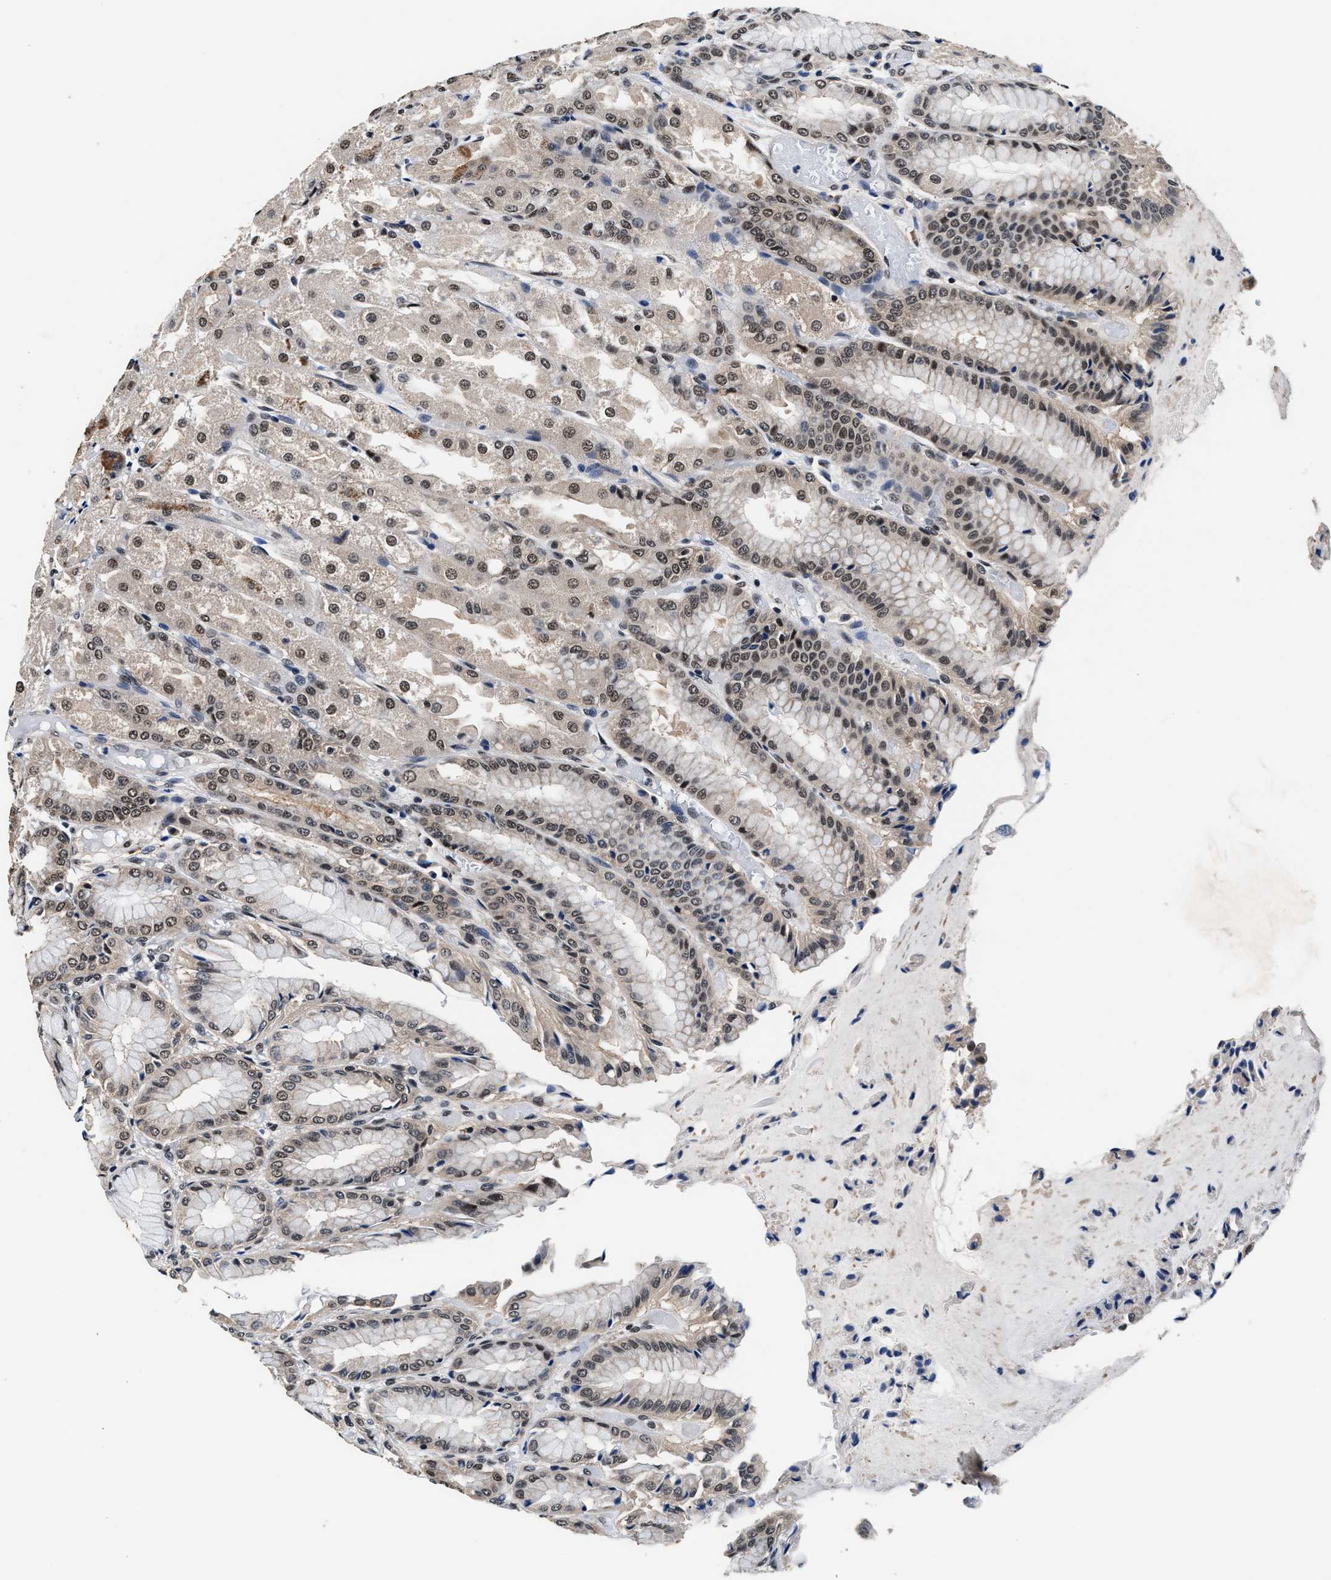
{"staining": {"intensity": "moderate", "quantity": ">75%", "location": "nuclear"}, "tissue": "stomach", "cell_type": "Glandular cells", "image_type": "normal", "snomed": [{"axis": "morphology", "description": "Normal tissue, NOS"}, {"axis": "topography", "description": "Stomach, upper"}], "caption": "DAB (3,3'-diaminobenzidine) immunohistochemical staining of unremarkable human stomach exhibits moderate nuclear protein staining in approximately >75% of glandular cells.", "gene": "USP16", "patient": {"sex": "male", "age": 72}}